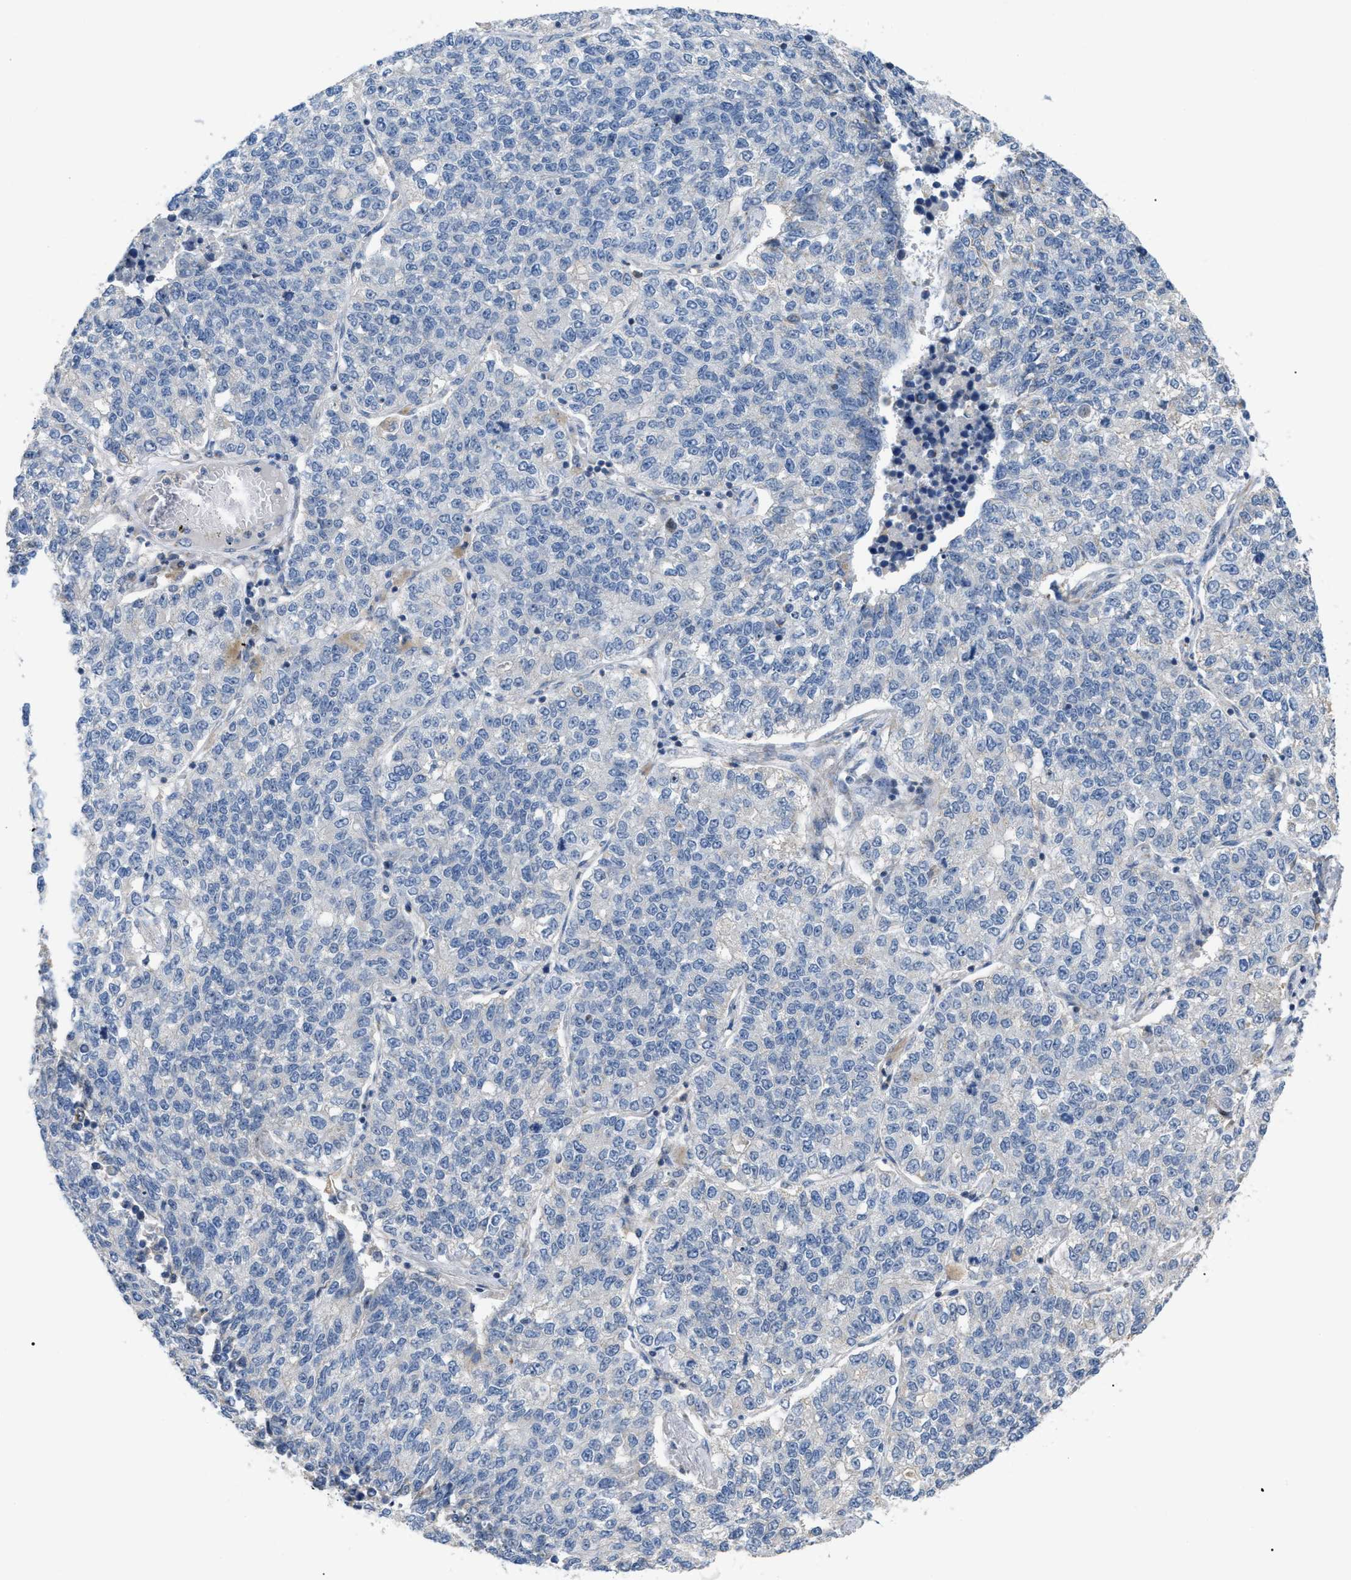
{"staining": {"intensity": "negative", "quantity": "none", "location": "none"}, "tissue": "lung cancer", "cell_type": "Tumor cells", "image_type": "cancer", "snomed": [{"axis": "morphology", "description": "Adenocarcinoma, NOS"}, {"axis": "topography", "description": "Lung"}], "caption": "High power microscopy image of an IHC photomicrograph of lung cancer (adenocarcinoma), revealing no significant expression in tumor cells.", "gene": "DHX58", "patient": {"sex": "male", "age": 49}}